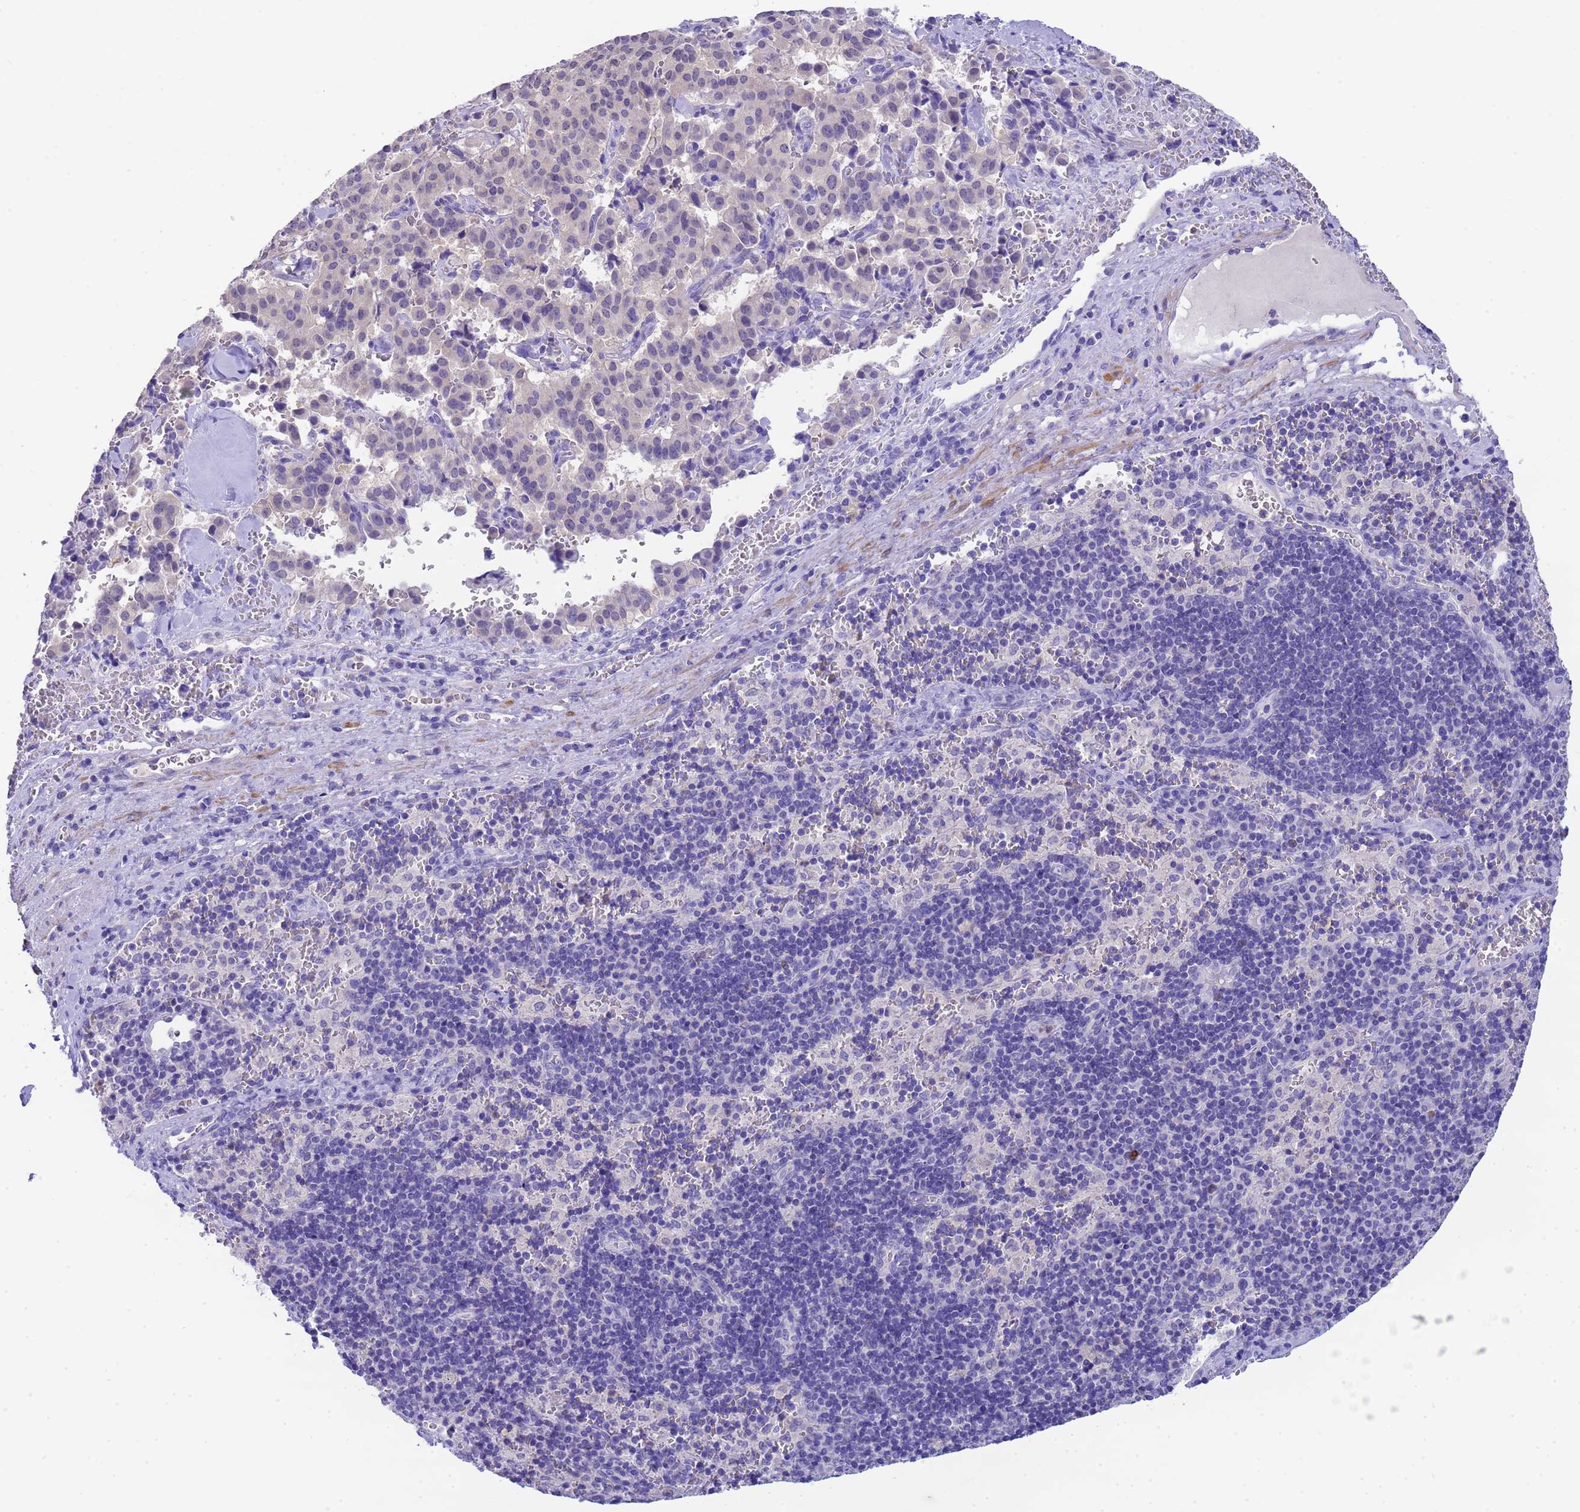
{"staining": {"intensity": "negative", "quantity": "none", "location": "none"}, "tissue": "pancreatic cancer", "cell_type": "Tumor cells", "image_type": "cancer", "snomed": [{"axis": "morphology", "description": "Adenocarcinoma, NOS"}, {"axis": "topography", "description": "Pancreas"}], "caption": "This is a histopathology image of immunohistochemistry (IHC) staining of pancreatic cancer (adenocarcinoma), which shows no staining in tumor cells.", "gene": "USP38", "patient": {"sex": "male", "age": 65}}